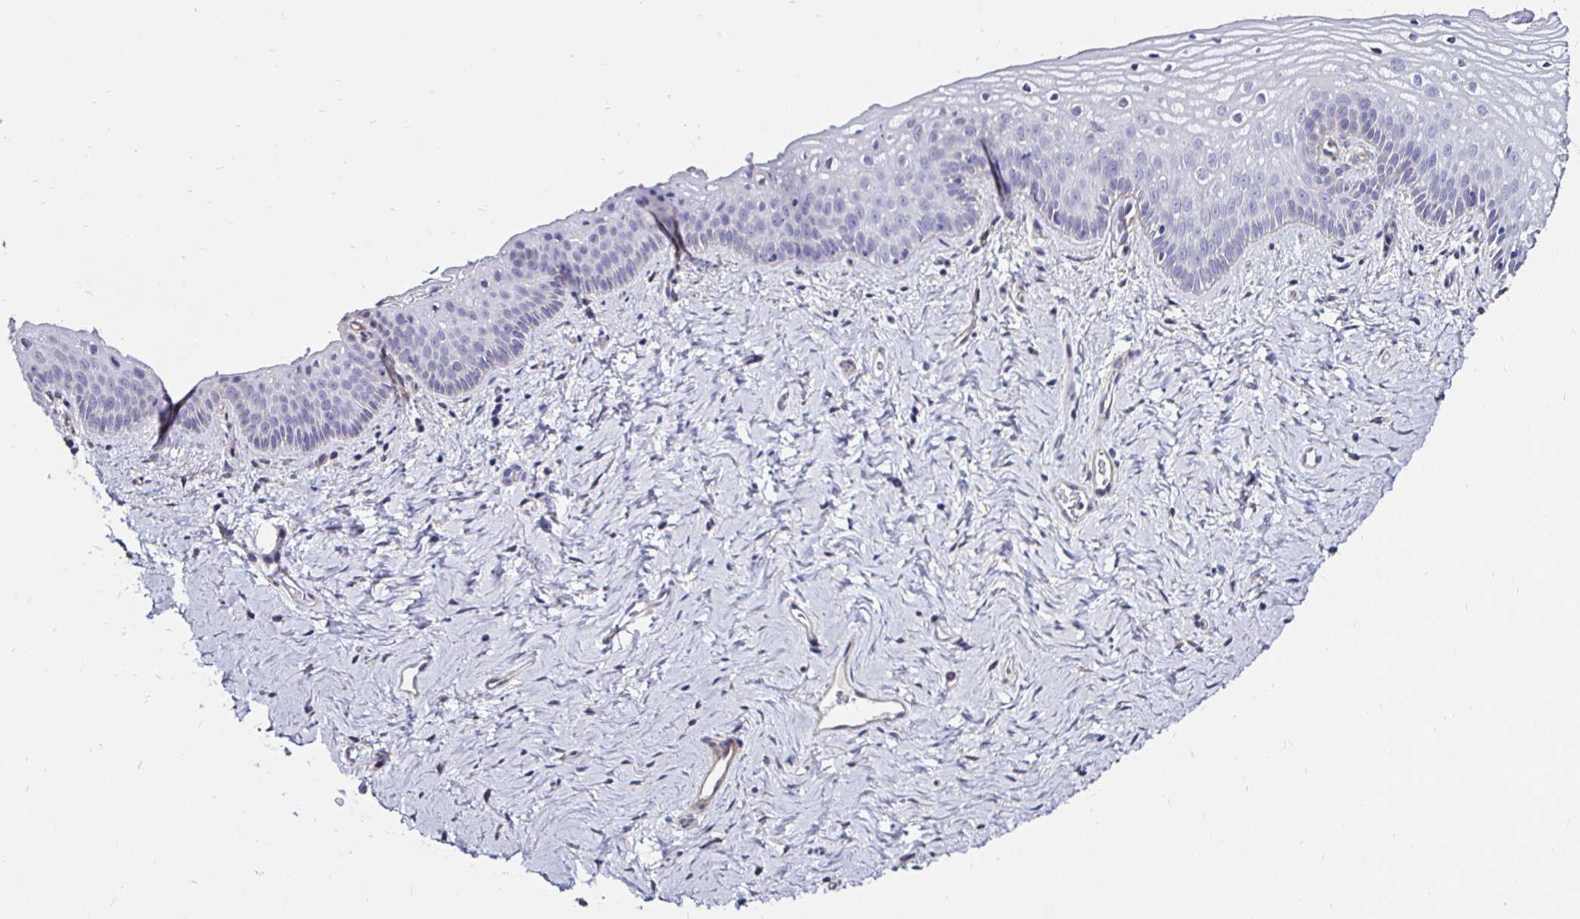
{"staining": {"intensity": "negative", "quantity": "none", "location": "none"}, "tissue": "vagina", "cell_type": "Squamous epithelial cells", "image_type": "normal", "snomed": [{"axis": "morphology", "description": "Normal tissue, NOS"}, {"axis": "topography", "description": "Vagina"}], "caption": "Immunohistochemical staining of normal human vagina reveals no significant positivity in squamous epithelial cells. The staining is performed using DAB (3,3'-diaminobenzidine) brown chromogen with nuclei counter-stained in using hematoxylin.", "gene": "ITGB1", "patient": {"sex": "female", "age": 45}}